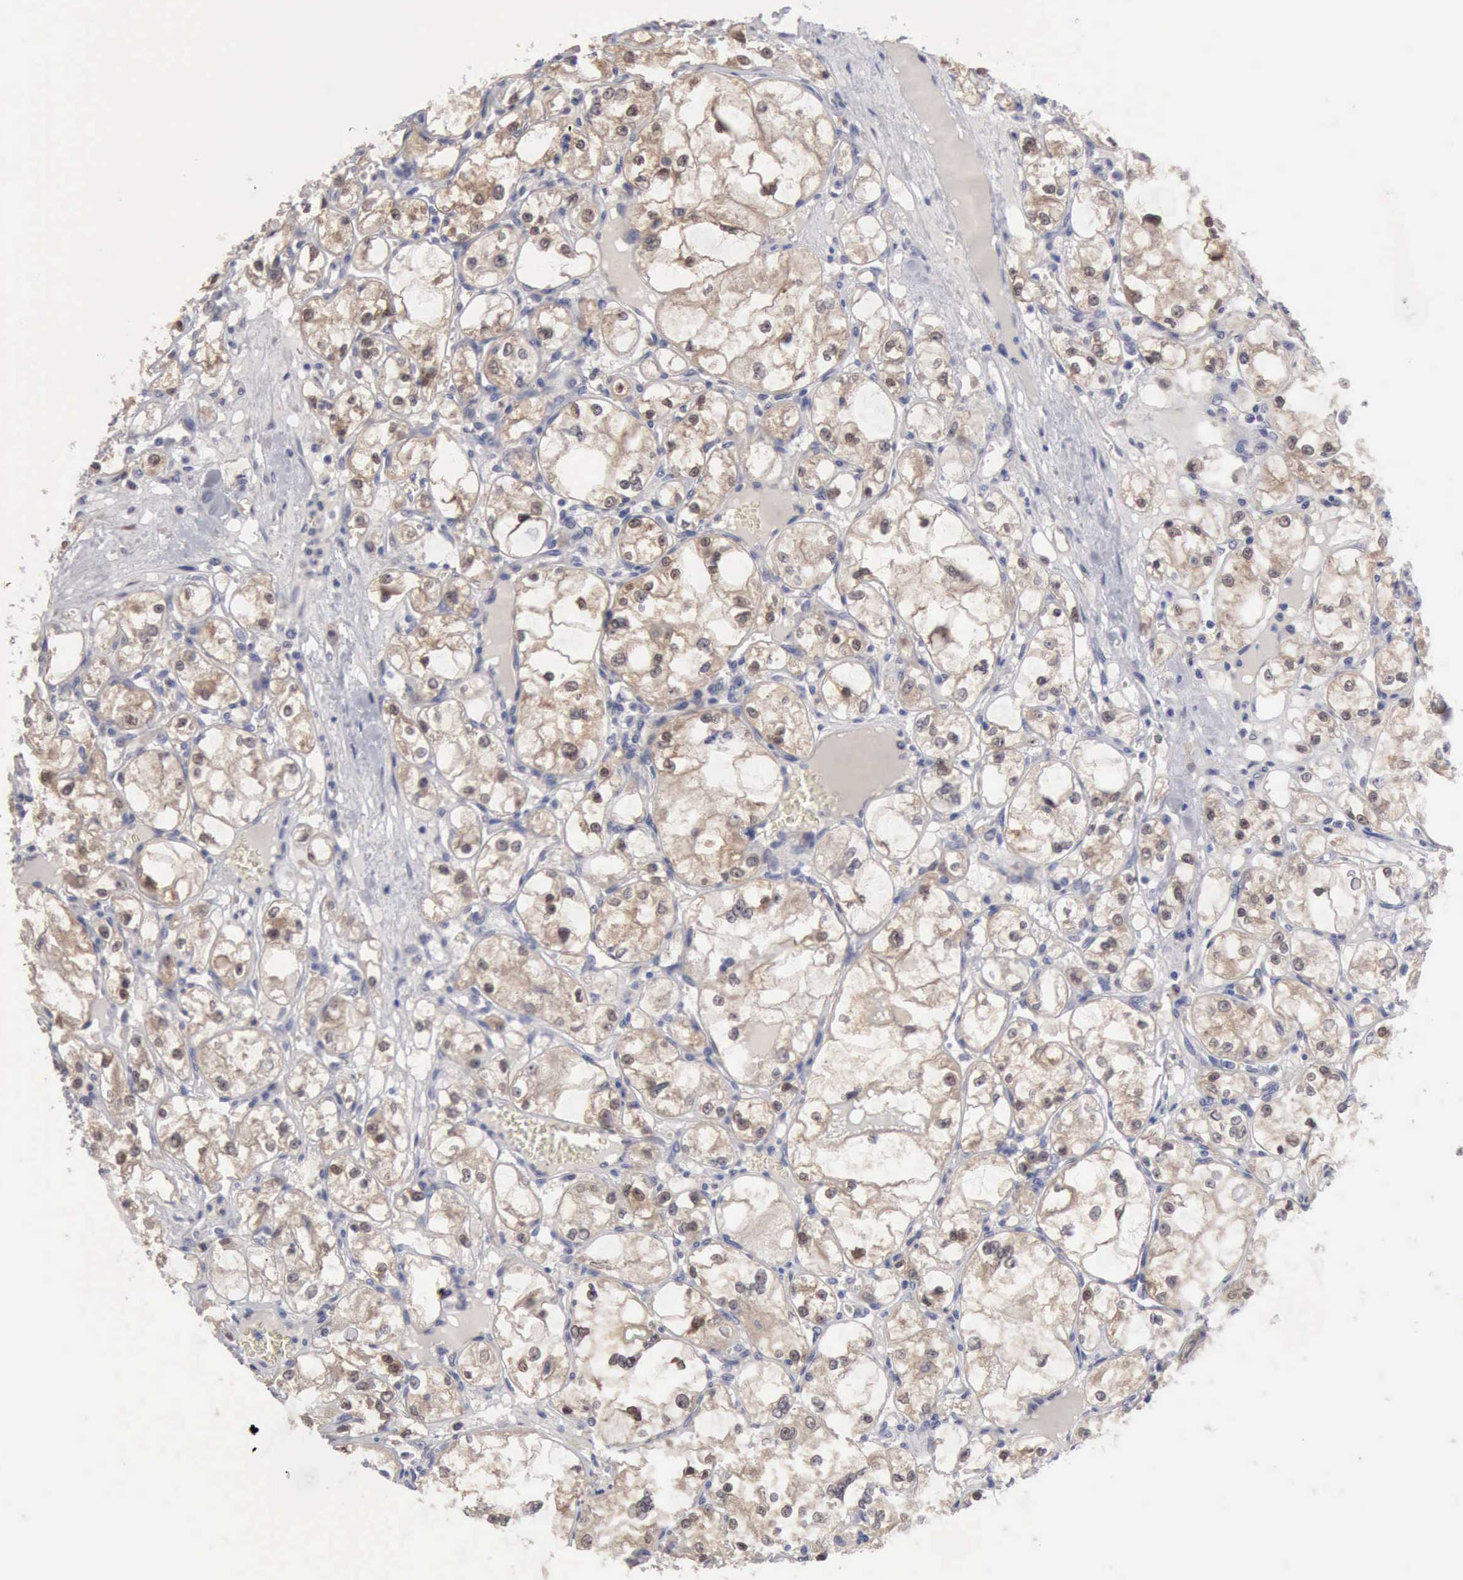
{"staining": {"intensity": "moderate", "quantity": ">75%", "location": "cytoplasmic/membranous"}, "tissue": "renal cancer", "cell_type": "Tumor cells", "image_type": "cancer", "snomed": [{"axis": "morphology", "description": "Adenocarcinoma, NOS"}, {"axis": "topography", "description": "Kidney"}], "caption": "The immunohistochemical stain shows moderate cytoplasmic/membranous positivity in tumor cells of renal cancer (adenocarcinoma) tissue.", "gene": "PTGR2", "patient": {"sex": "male", "age": 61}}